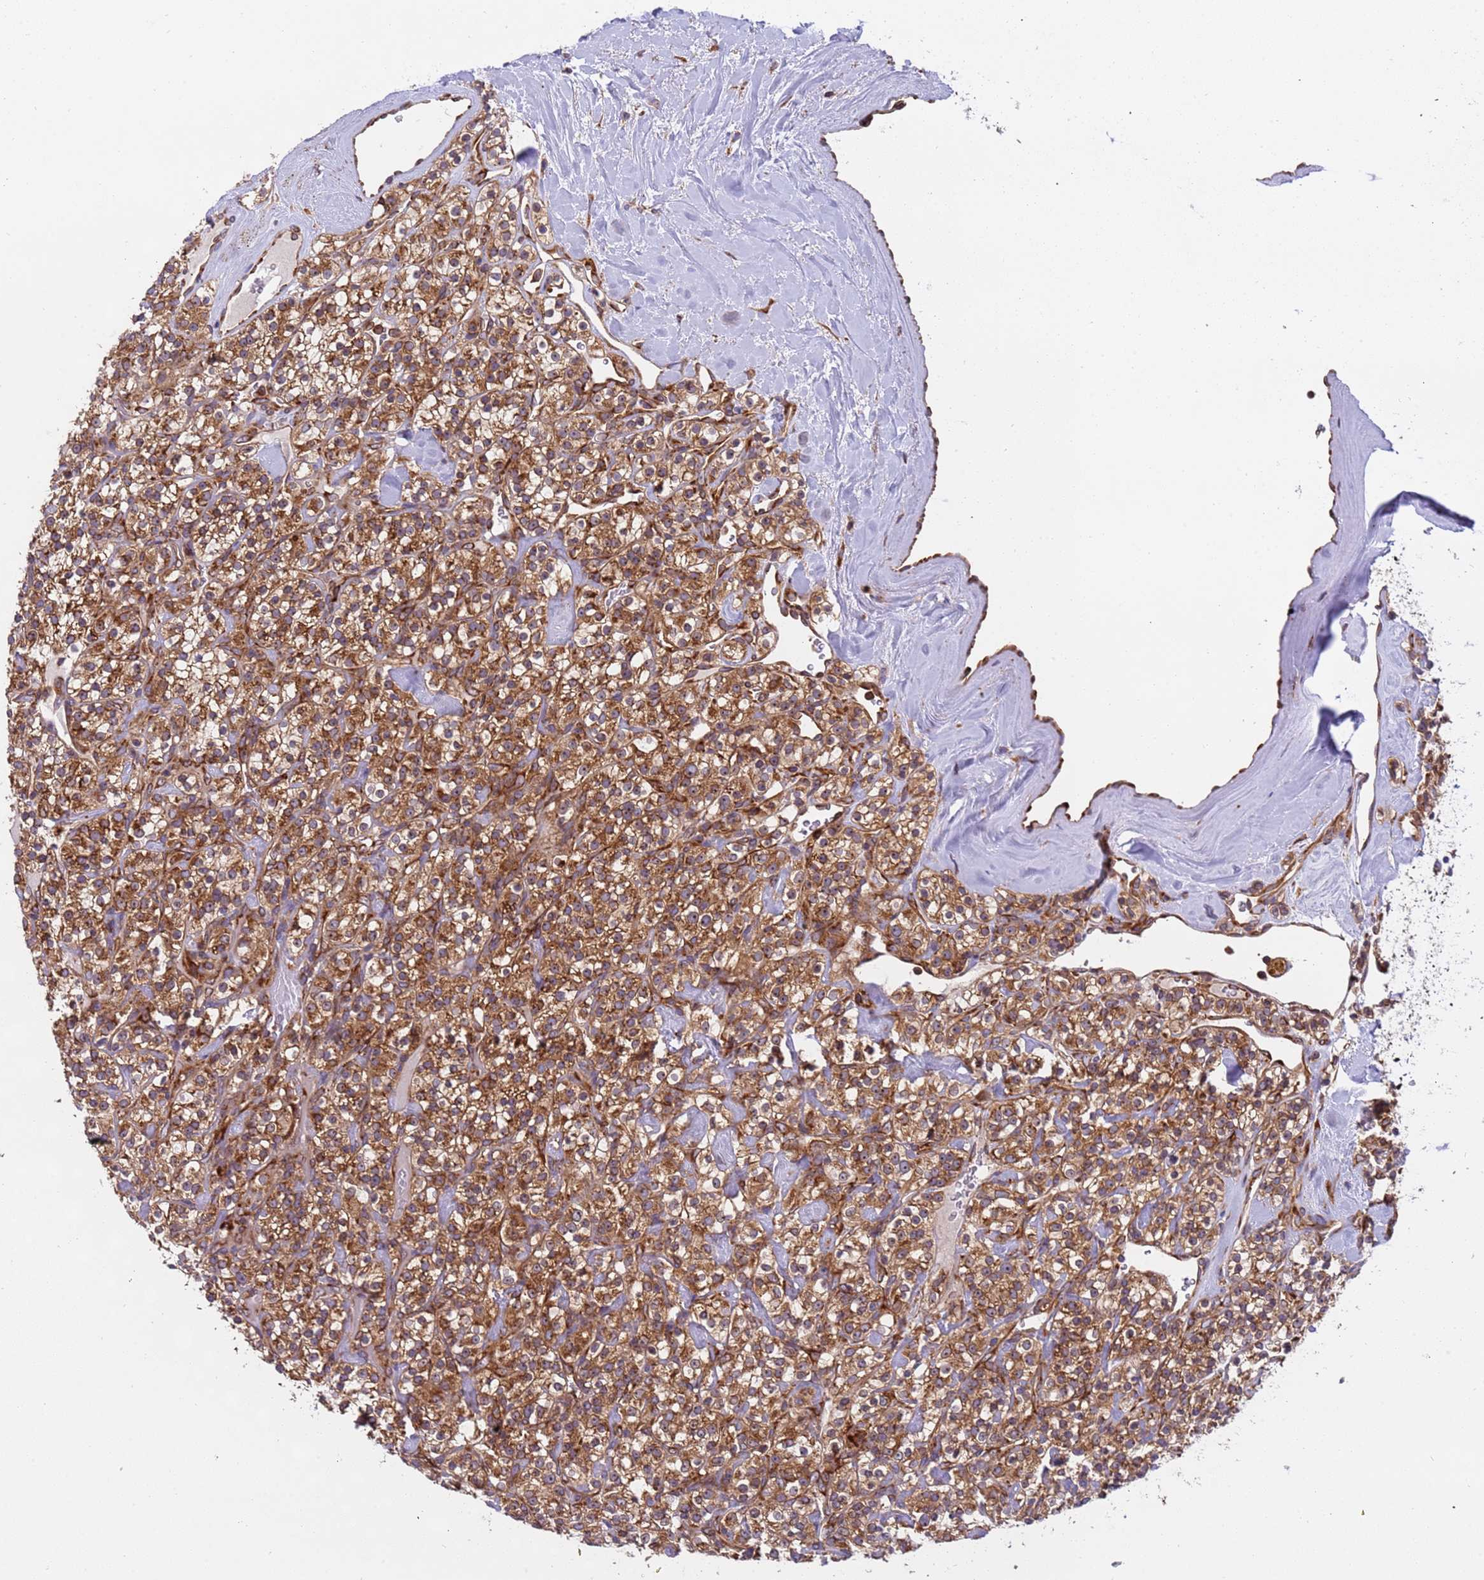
{"staining": {"intensity": "strong", "quantity": ">75%", "location": "cytoplasmic/membranous"}, "tissue": "renal cancer", "cell_type": "Tumor cells", "image_type": "cancer", "snomed": [{"axis": "morphology", "description": "Adenocarcinoma, NOS"}, {"axis": "topography", "description": "Kidney"}], "caption": "The immunohistochemical stain labels strong cytoplasmic/membranous positivity in tumor cells of renal cancer tissue.", "gene": "RPL36", "patient": {"sex": "male", "age": 77}}